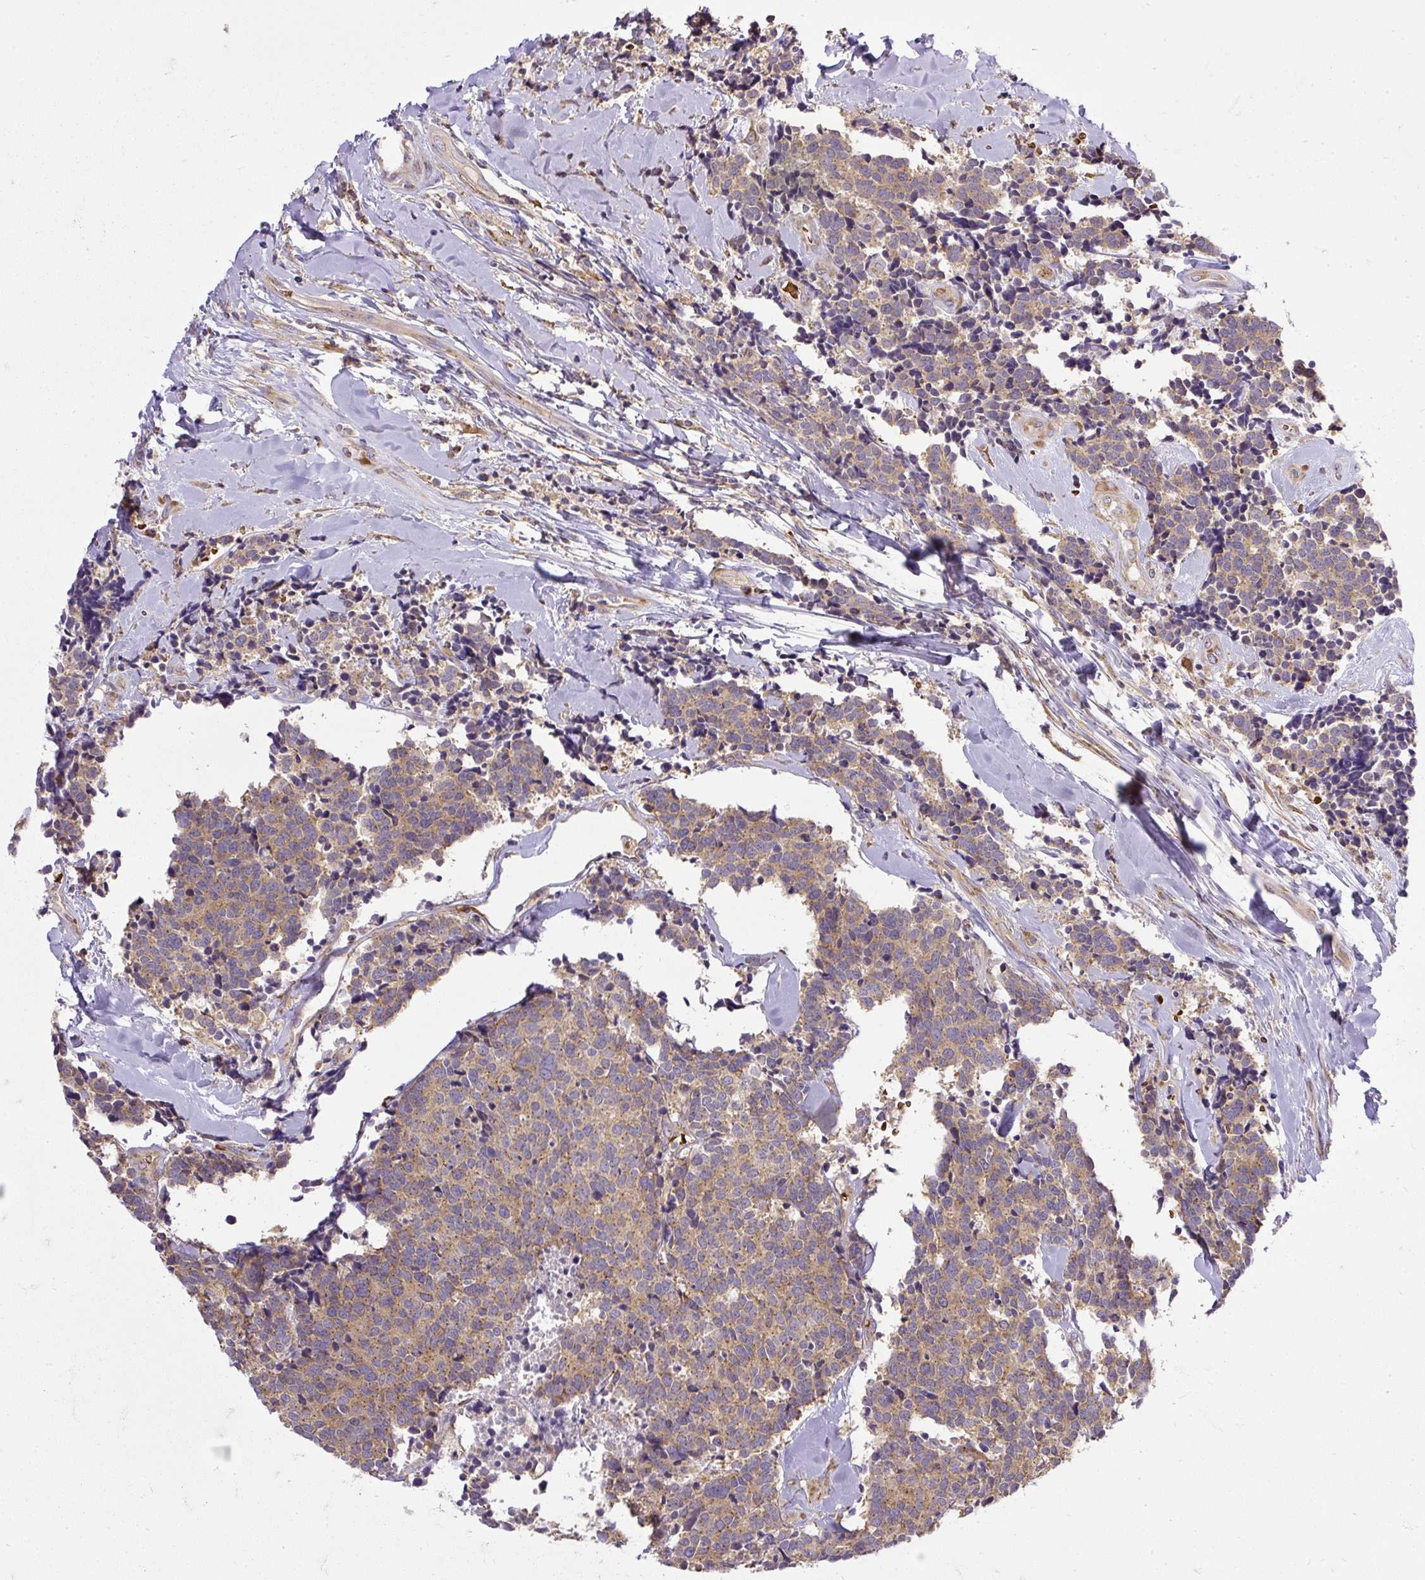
{"staining": {"intensity": "moderate", "quantity": ">75%", "location": "cytoplasmic/membranous"}, "tissue": "carcinoid", "cell_type": "Tumor cells", "image_type": "cancer", "snomed": [{"axis": "morphology", "description": "Carcinoid, malignant, NOS"}, {"axis": "topography", "description": "Skin"}], "caption": "Protein expression analysis of carcinoid shows moderate cytoplasmic/membranous staining in about >75% of tumor cells. (DAB (3,3'-diaminobenzidine) = brown stain, brightfield microscopy at high magnification).", "gene": "SMC4", "patient": {"sex": "female", "age": 79}}